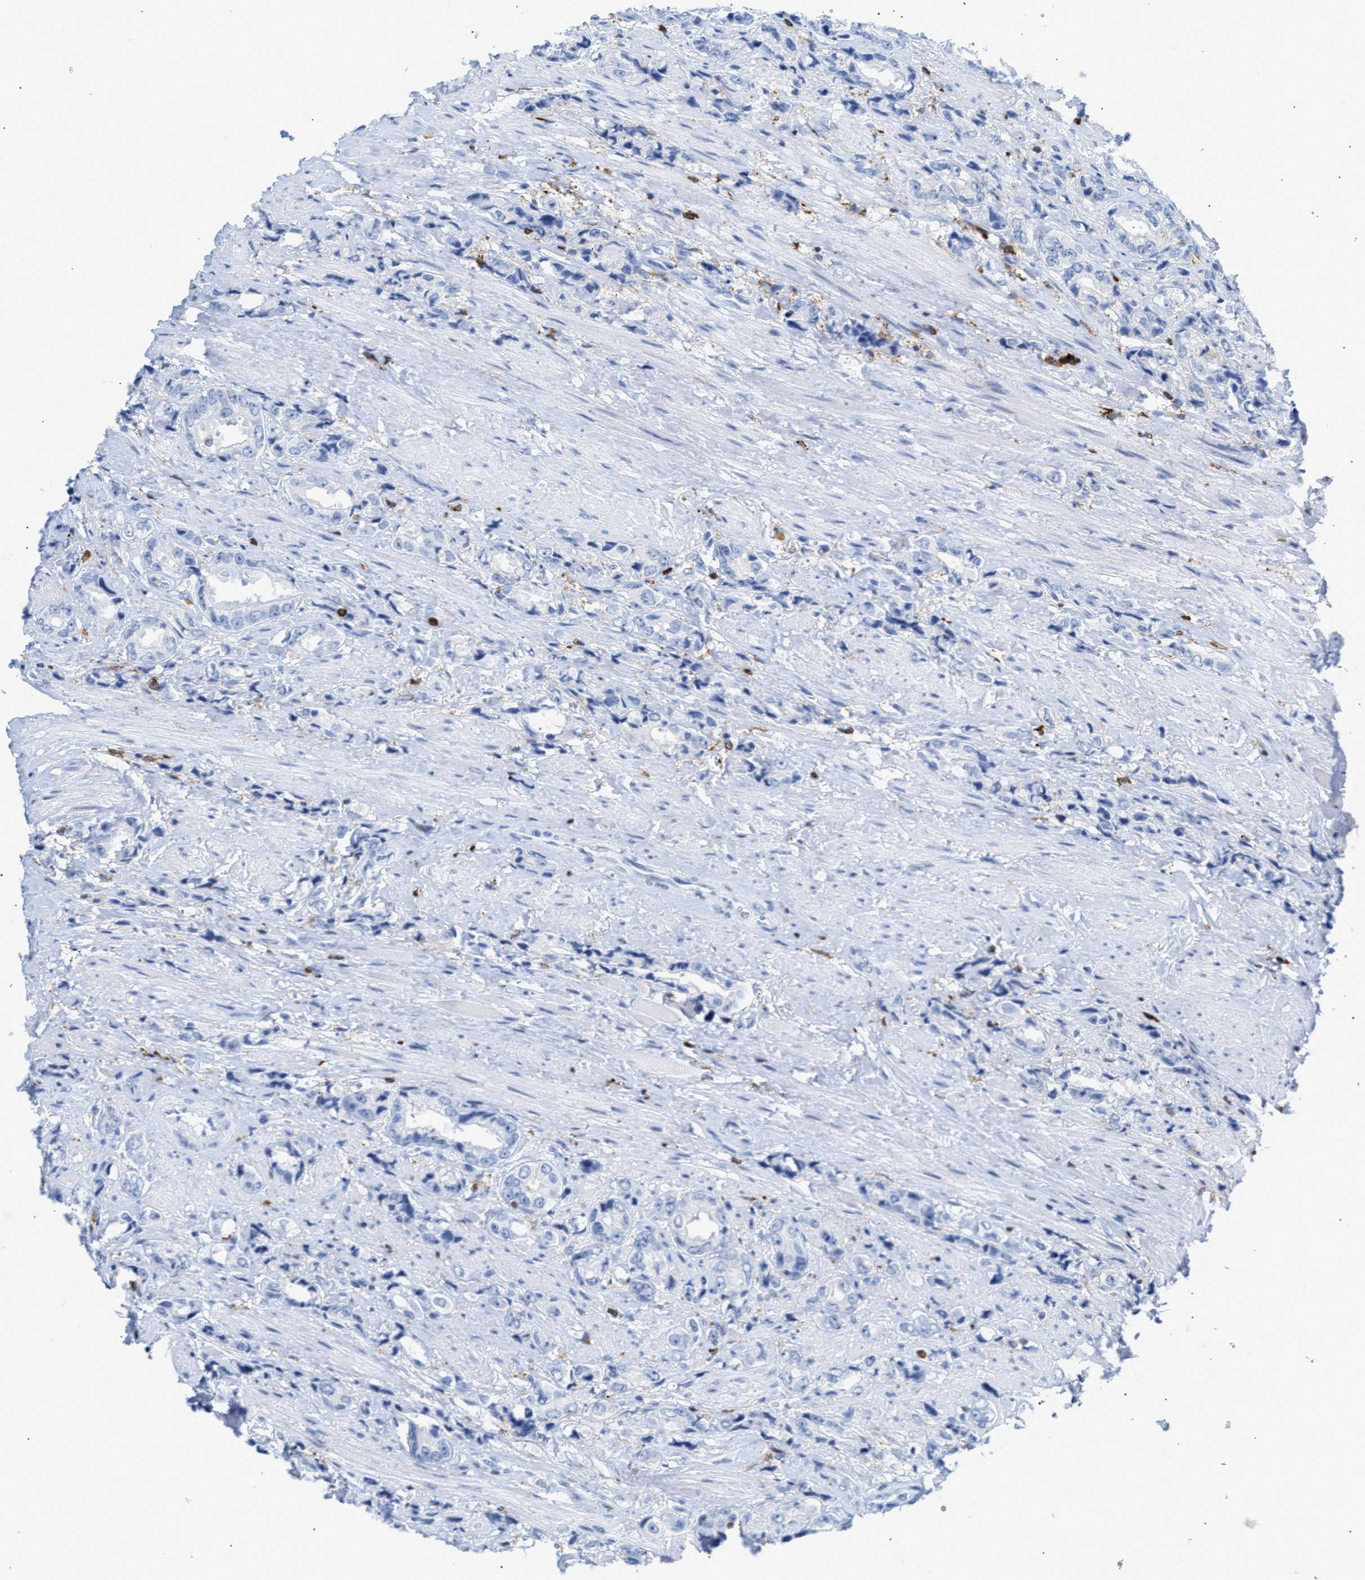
{"staining": {"intensity": "negative", "quantity": "none", "location": "none"}, "tissue": "prostate cancer", "cell_type": "Tumor cells", "image_type": "cancer", "snomed": [{"axis": "morphology", "description": "Adenocarcinoma, High grade"}, {"axis": "topography", "description": "Prostate"}], "caption": "The photomicrograph reveals no staining of tumor cells in adenocarcinoma (high-grade) (prostate).", "gene": "LCP1", "patient": {"sex": "male", "age": 61}}